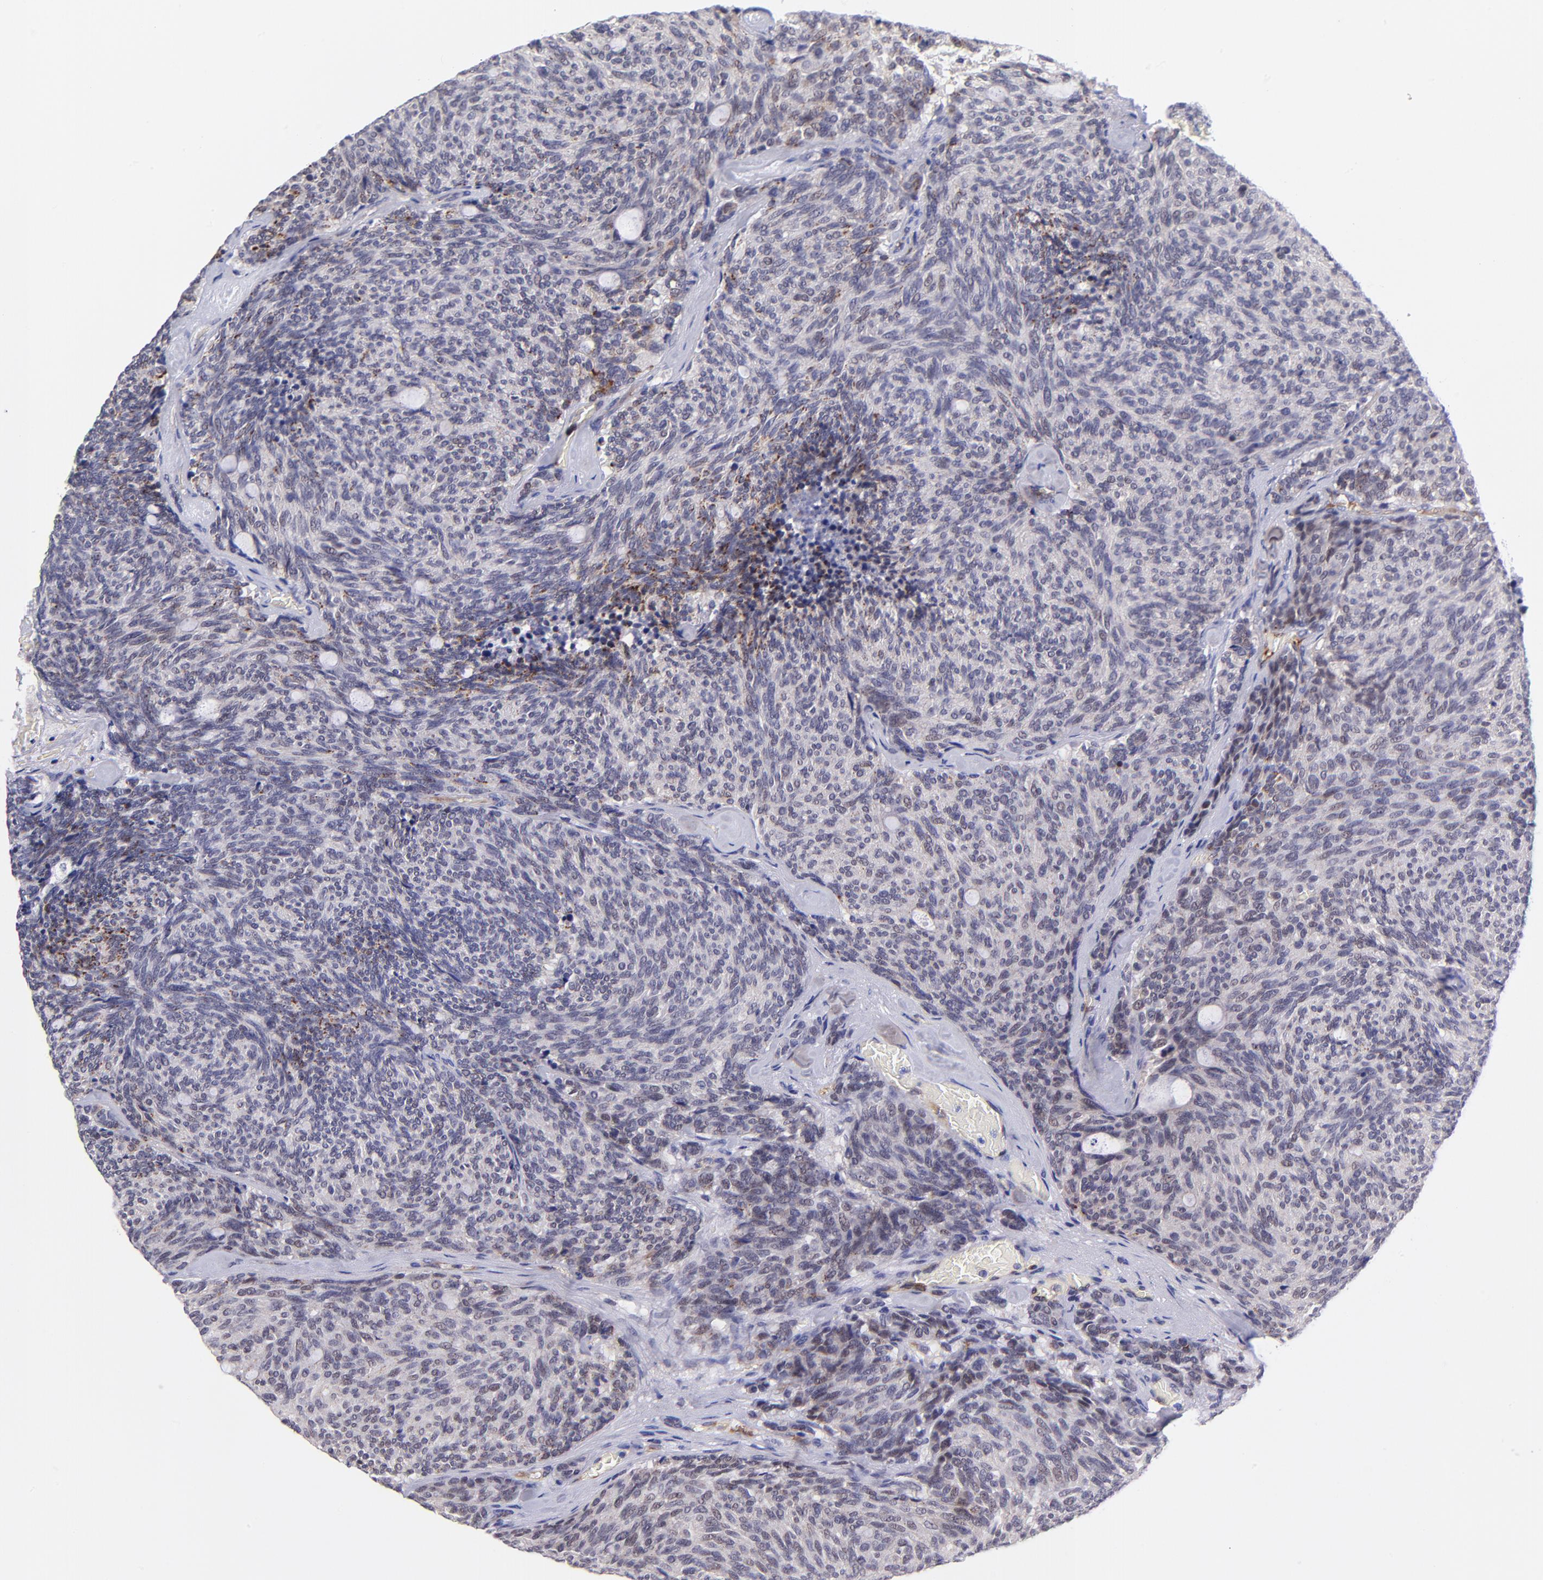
{"staining": {"intensity": "moderate", "quantity": "<25%", "location": "cytoplasmic/membranous,nuclear"}, "tissue": "carcinoid", "cell_type": "Tumor cells", "image_type": "cancer", "snomed": [{"axis": "morphology", "description": "Carcinoid, malignant, NOS"}, {"axis": "topography", "description": "Pancreas"}], "caption": "Protein analysis of carcinoid tissue reveals moderate cytoplasmic/membranous and nuclear staining in about <25% of tumor cells.", "gene": "SOX6", "patient": {"sex": "female", "age": 54}}